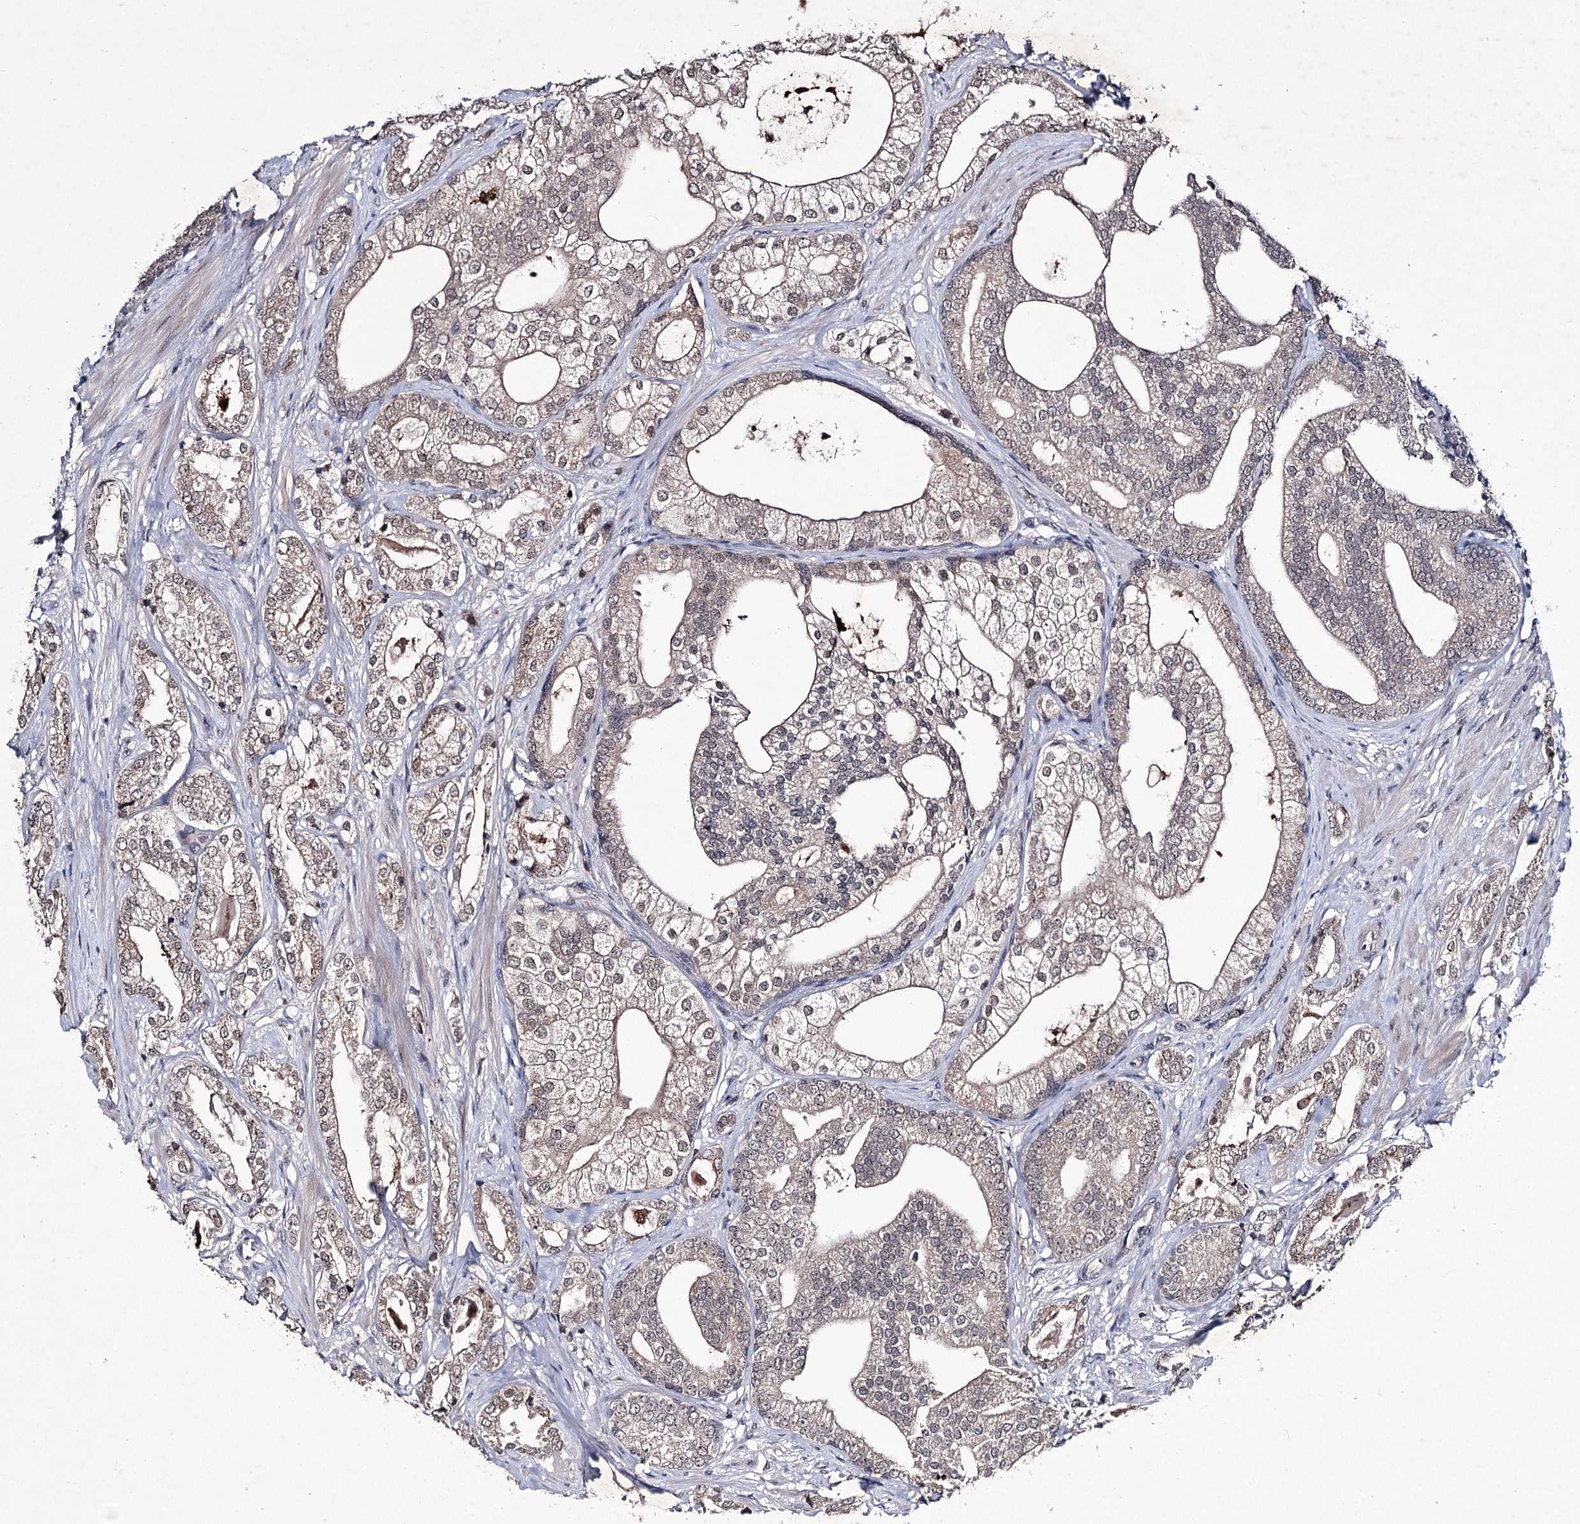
{"staining": {"intensity": "weak", "quantity": ">75%", "location": "cytoplasmic/membranous,nuclear"}, "tissue": "prostate cancer", "cell_type": "Tumor cells", "image_type": "cancer", "snomed": [{"axis": "morphology", "description": "Adenocarcinoma, High grade"}, {"axis": "topography", "description": "Prostate"}], "caption": "Weak cytoplasmic/membranous and nuclear staining for a protein is appreciated in about >75% of tumor cells of prostate adenocarcinoma (high-grade) using IHC.", "gene": "VGLL4", "patient": {"sex": "male", "age": 60}}